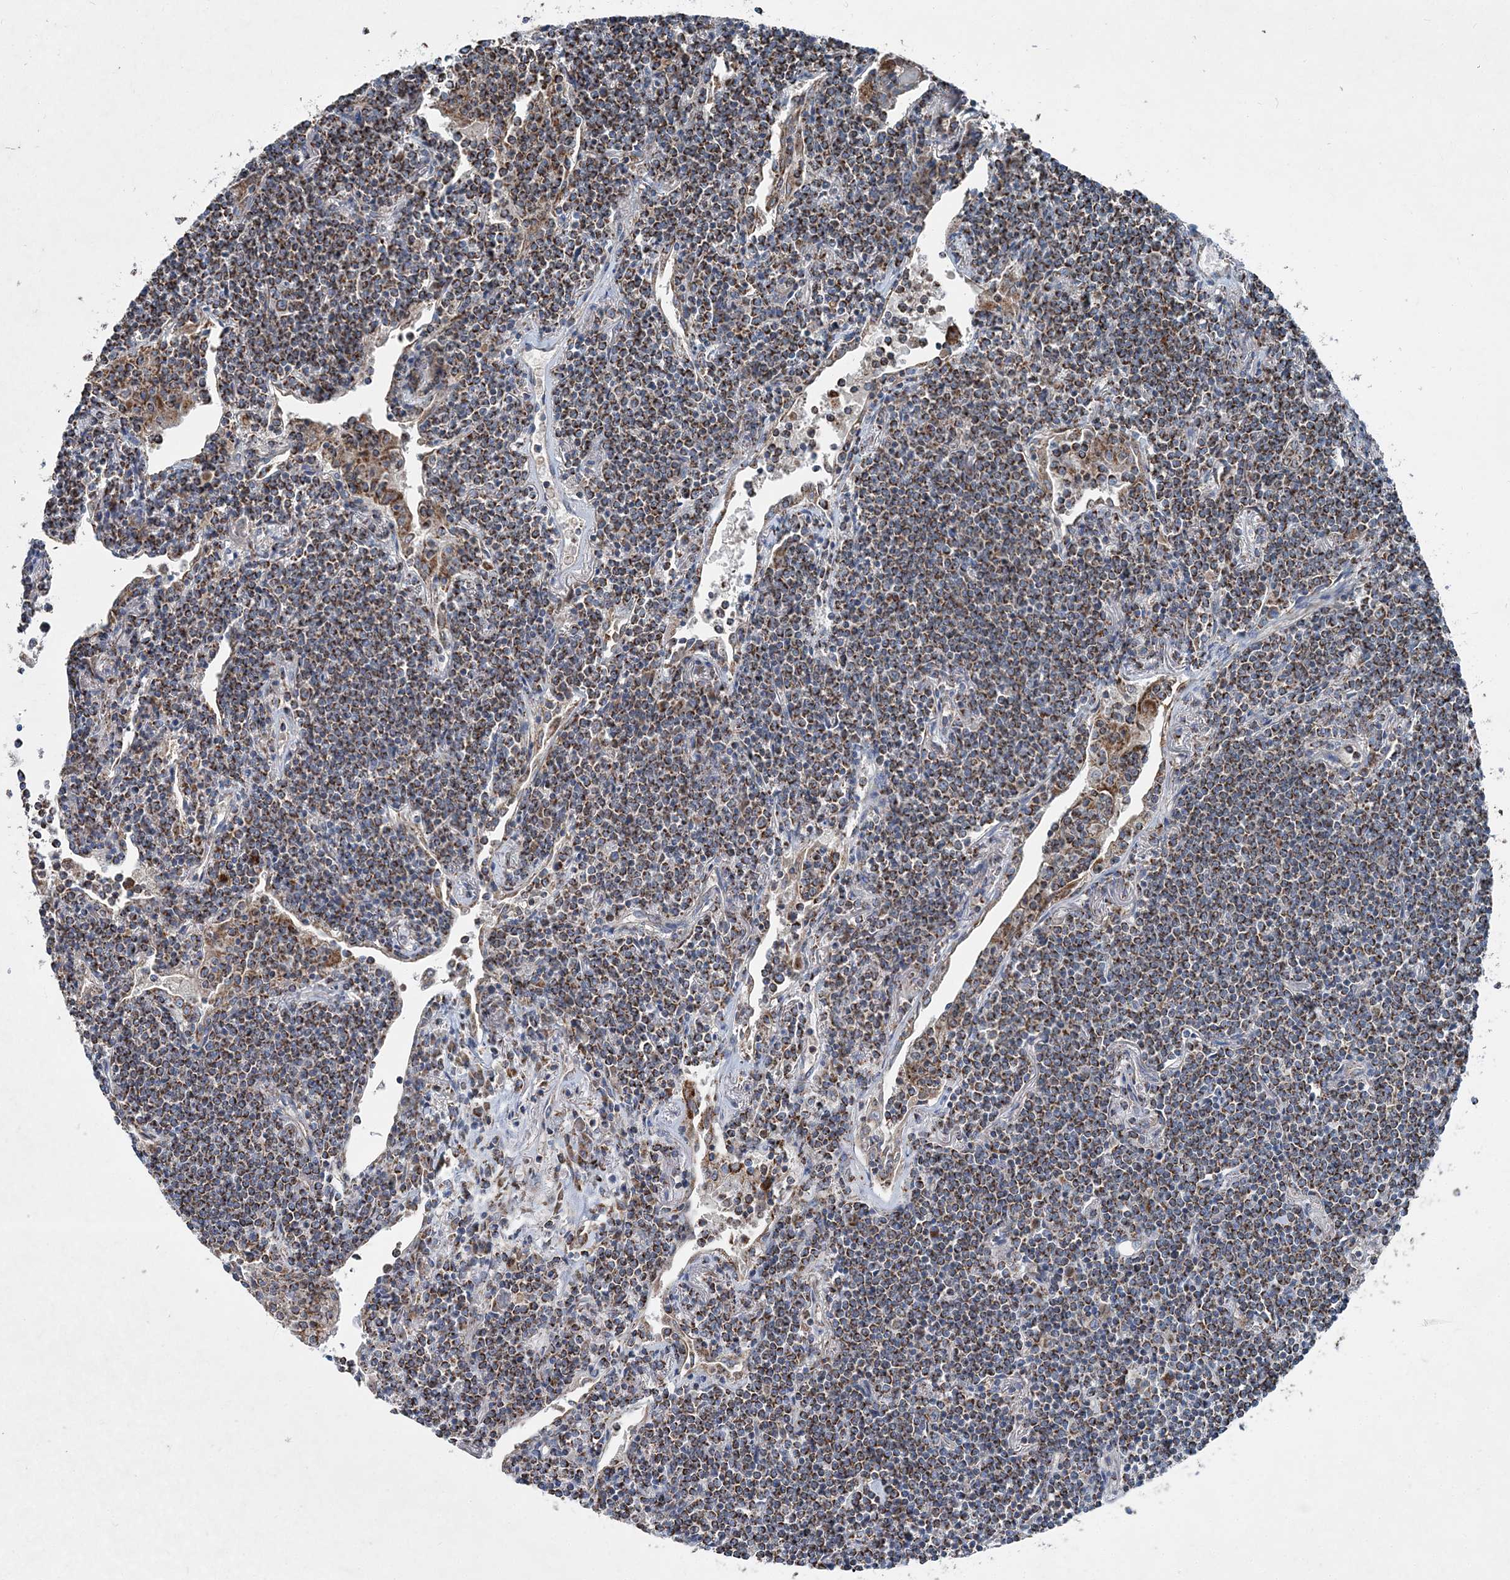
{"staining": {"intensity": "moderate", "quantity": ">75%", "location": "cytoplasmic/membranous"}, "tissue": "lymphoma", "cell_type": "Tumor cells", "image_type": "cancer", "snomed": [{"axis": "morphology", "description": "Malignant lymphoma, non-Hodgkin's type, Low grade"}, {"axis": "topography", "description": "Lung"}], "caption": "IHC (DAB (3,3'-diaminobenzidine)) staining of lymphoma displays moderate cytoplasmic/membranous protein positivity in approximately >75% of tumor cells. (Stains: DAB (3,3'-diaminobenzidine) in brown, nuclei in blue, Microscopy: brightfield microscopy at high magnification).", "gene": "SPAG16", "patient": {"sex": "female", "age": 71}}